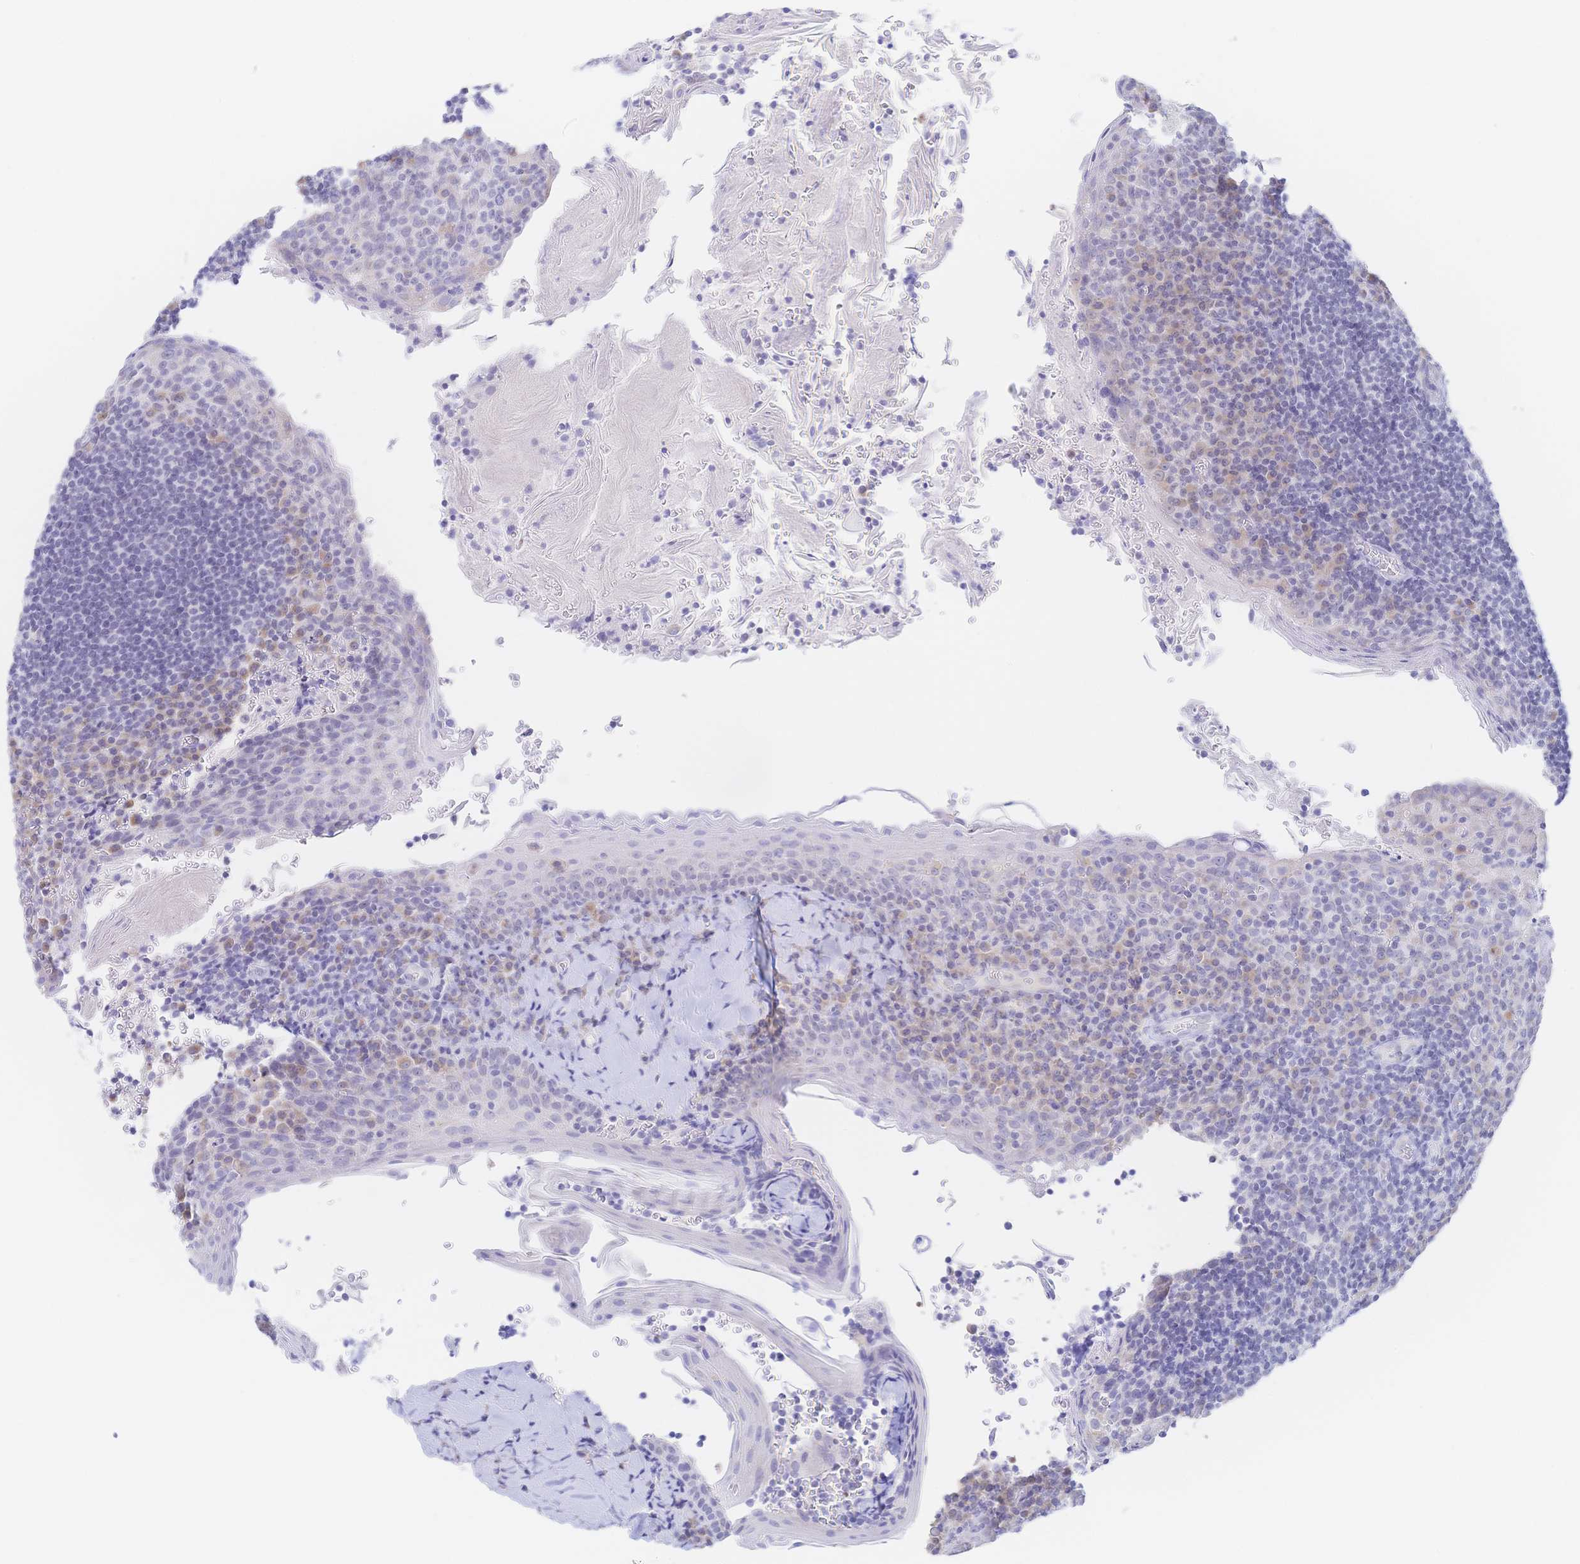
{"staining": {"intensity": "negative", "quantity": "none", "location": "none"}, "tissue": "tonsil", "cell_type": "Germinal center cells", "image_type": "normal", "snomed": [{"axis": "morphology", "description": "Normal tissue, NOS"}, {"axis": "topography", "description": "Tonsil"}], "caption": "IHC histopathology image of normal human tonsil stained for a protein (brown), which exhibits no expression in germinal center cells.", "gene": "SIAH3", "patient": {"sex": "male", "age": 27}}